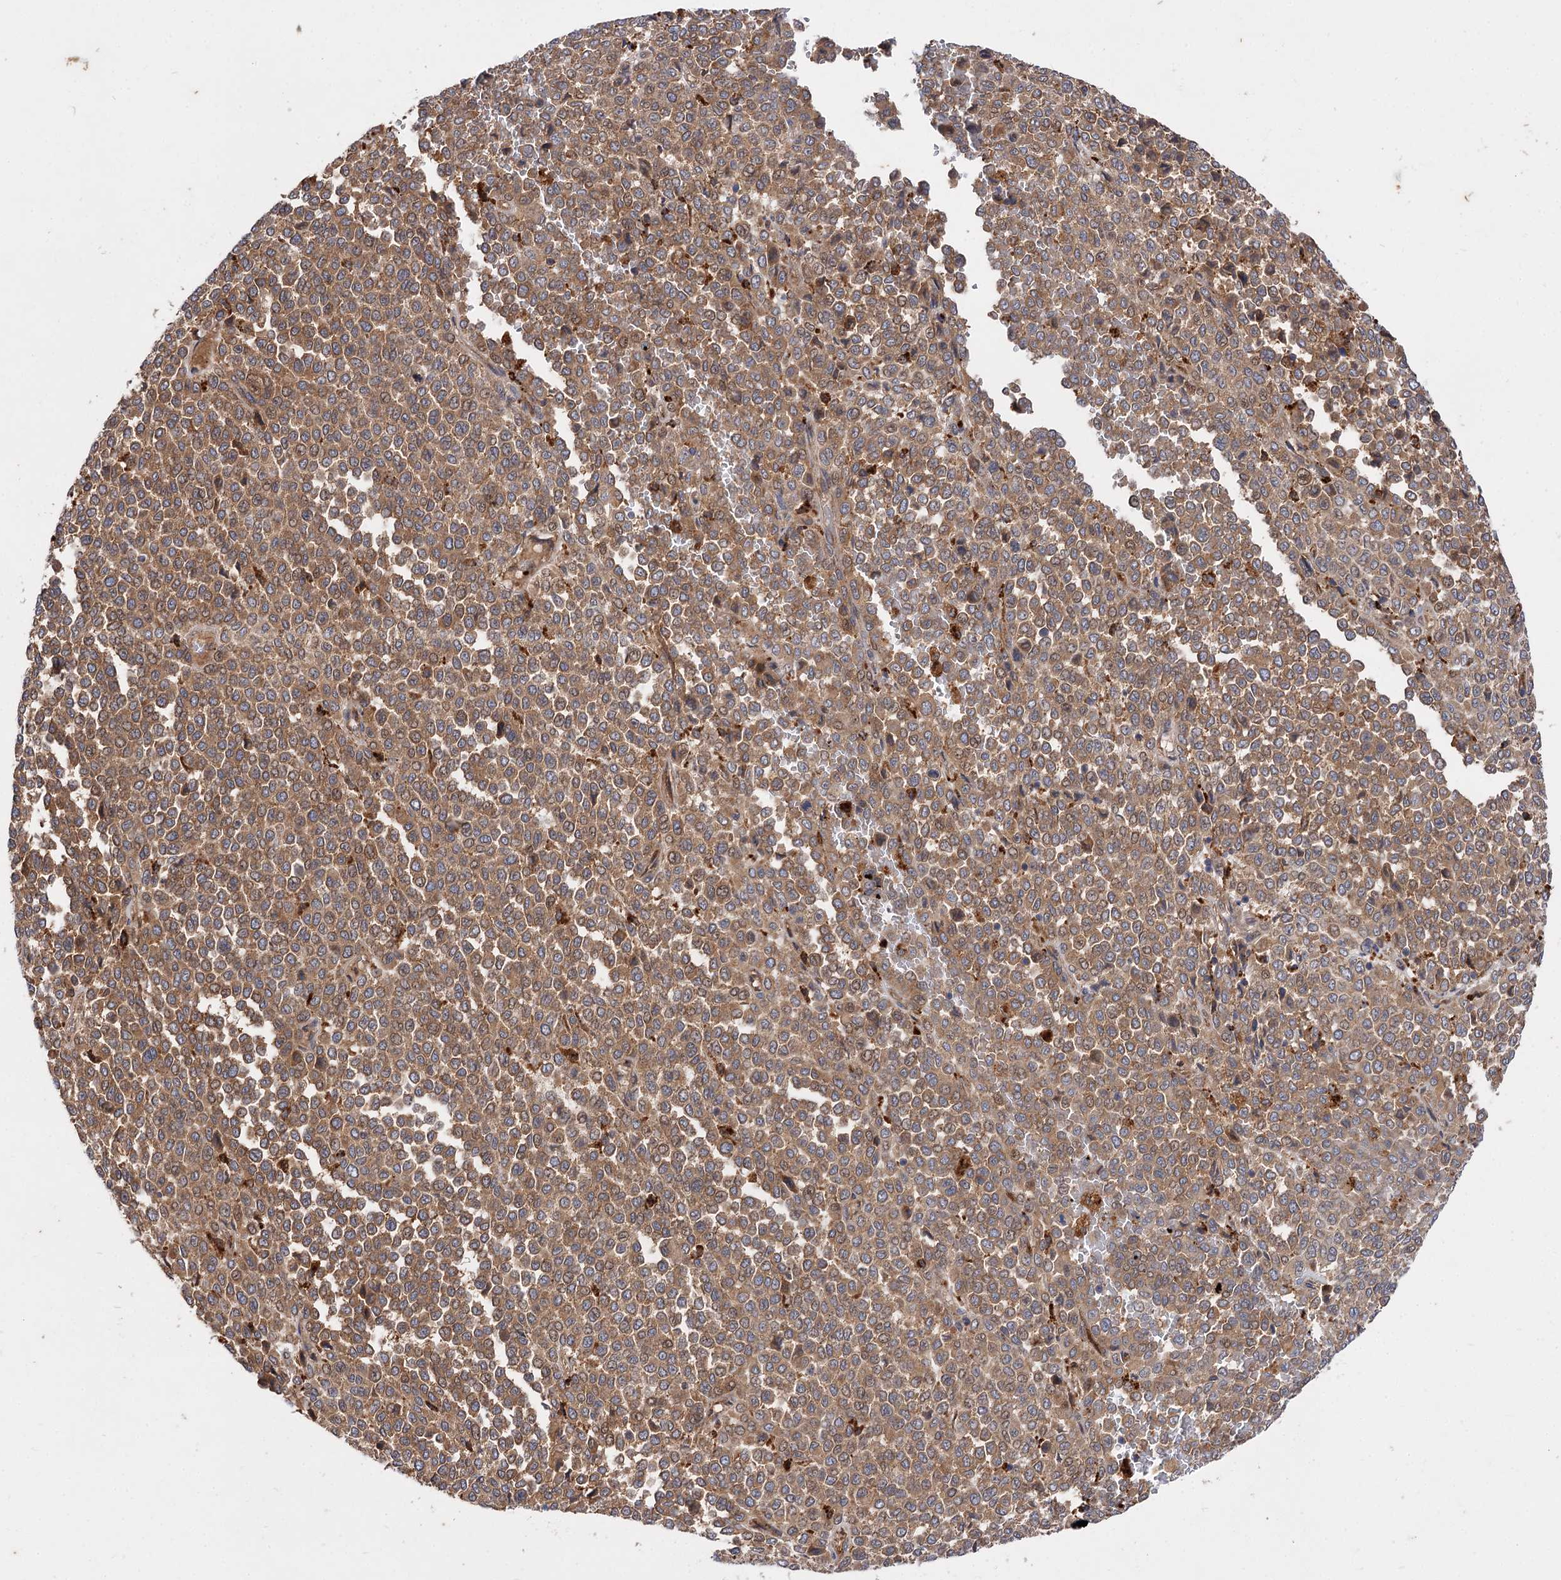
{"staining": {"intensity": "moderate", "quantity": ">75%", "location": "cytoplasmic/membranous"}, "tissue": "melanoma", "cell_type": "Tumor cells", "image_type": "cancer", "snomed": [{"axis": "morphology", "description": "Malignant melanoma, Metastatic site"}, {"axis": "topography", "description": "Pancreas"}], "caption": "Brown immunohistochemical staining in melanoma reveals moderate cytoplasmic/membranous staining in about >75% of tumor cells.", "gene": "PATL1", "patient": {"sex": "female", "age": 30}}